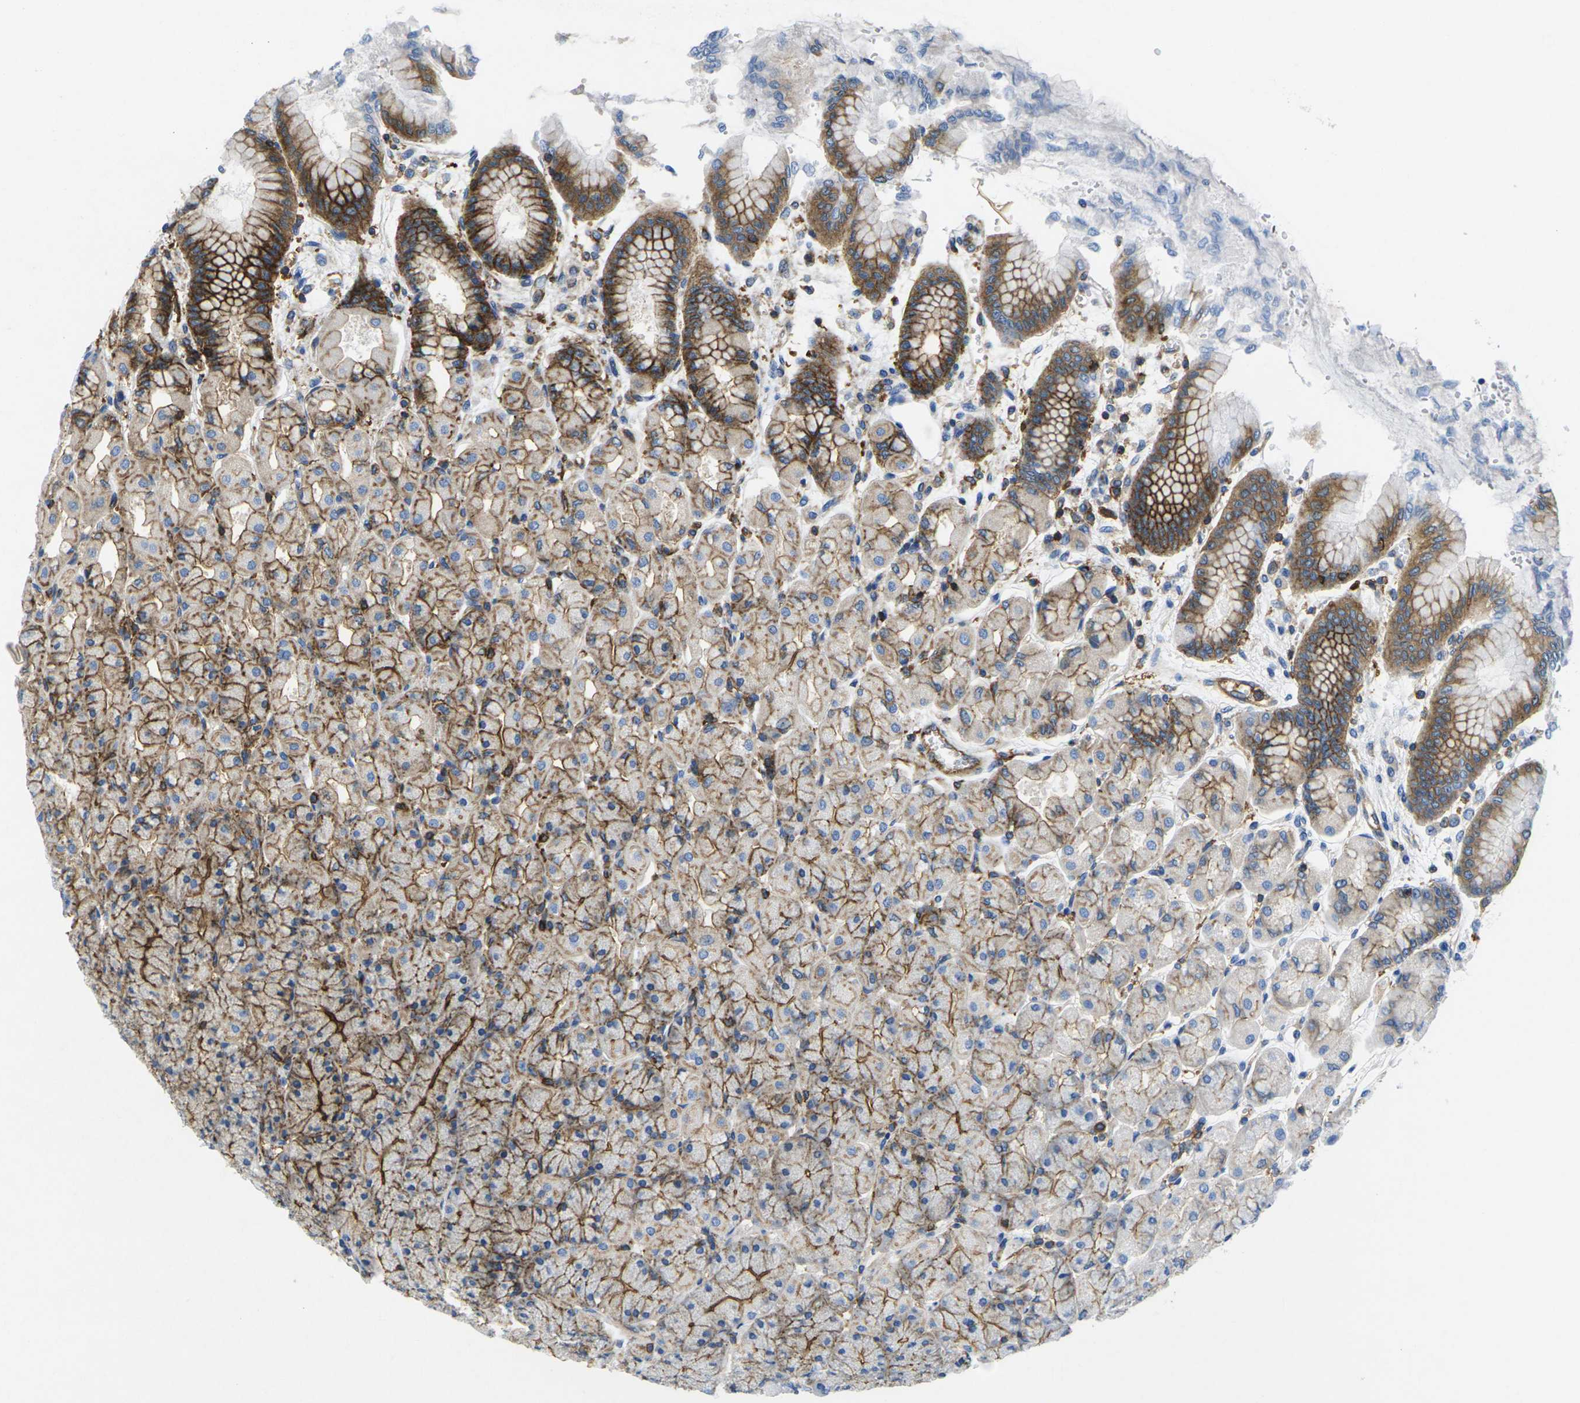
{"staining": {"intensity": "strong", "quantity": ">75%", "location": "cytoplasmic/membranous"}, "tissue": "stomach", "cell_type": "Glandular cells", "image_type": "normal", "snomed": [{"axis": "morphology", "description": "Normal tissue, NOS"}, {"axis": "topography", "description": "Stomach, upper"}], "caption": "Strong cytoplasmic/membranous expression is identified in about >75% of glandular cells in normal stomach.", "gene": "IQGAP1", "patient": {"sex": "female", "age": 56}}